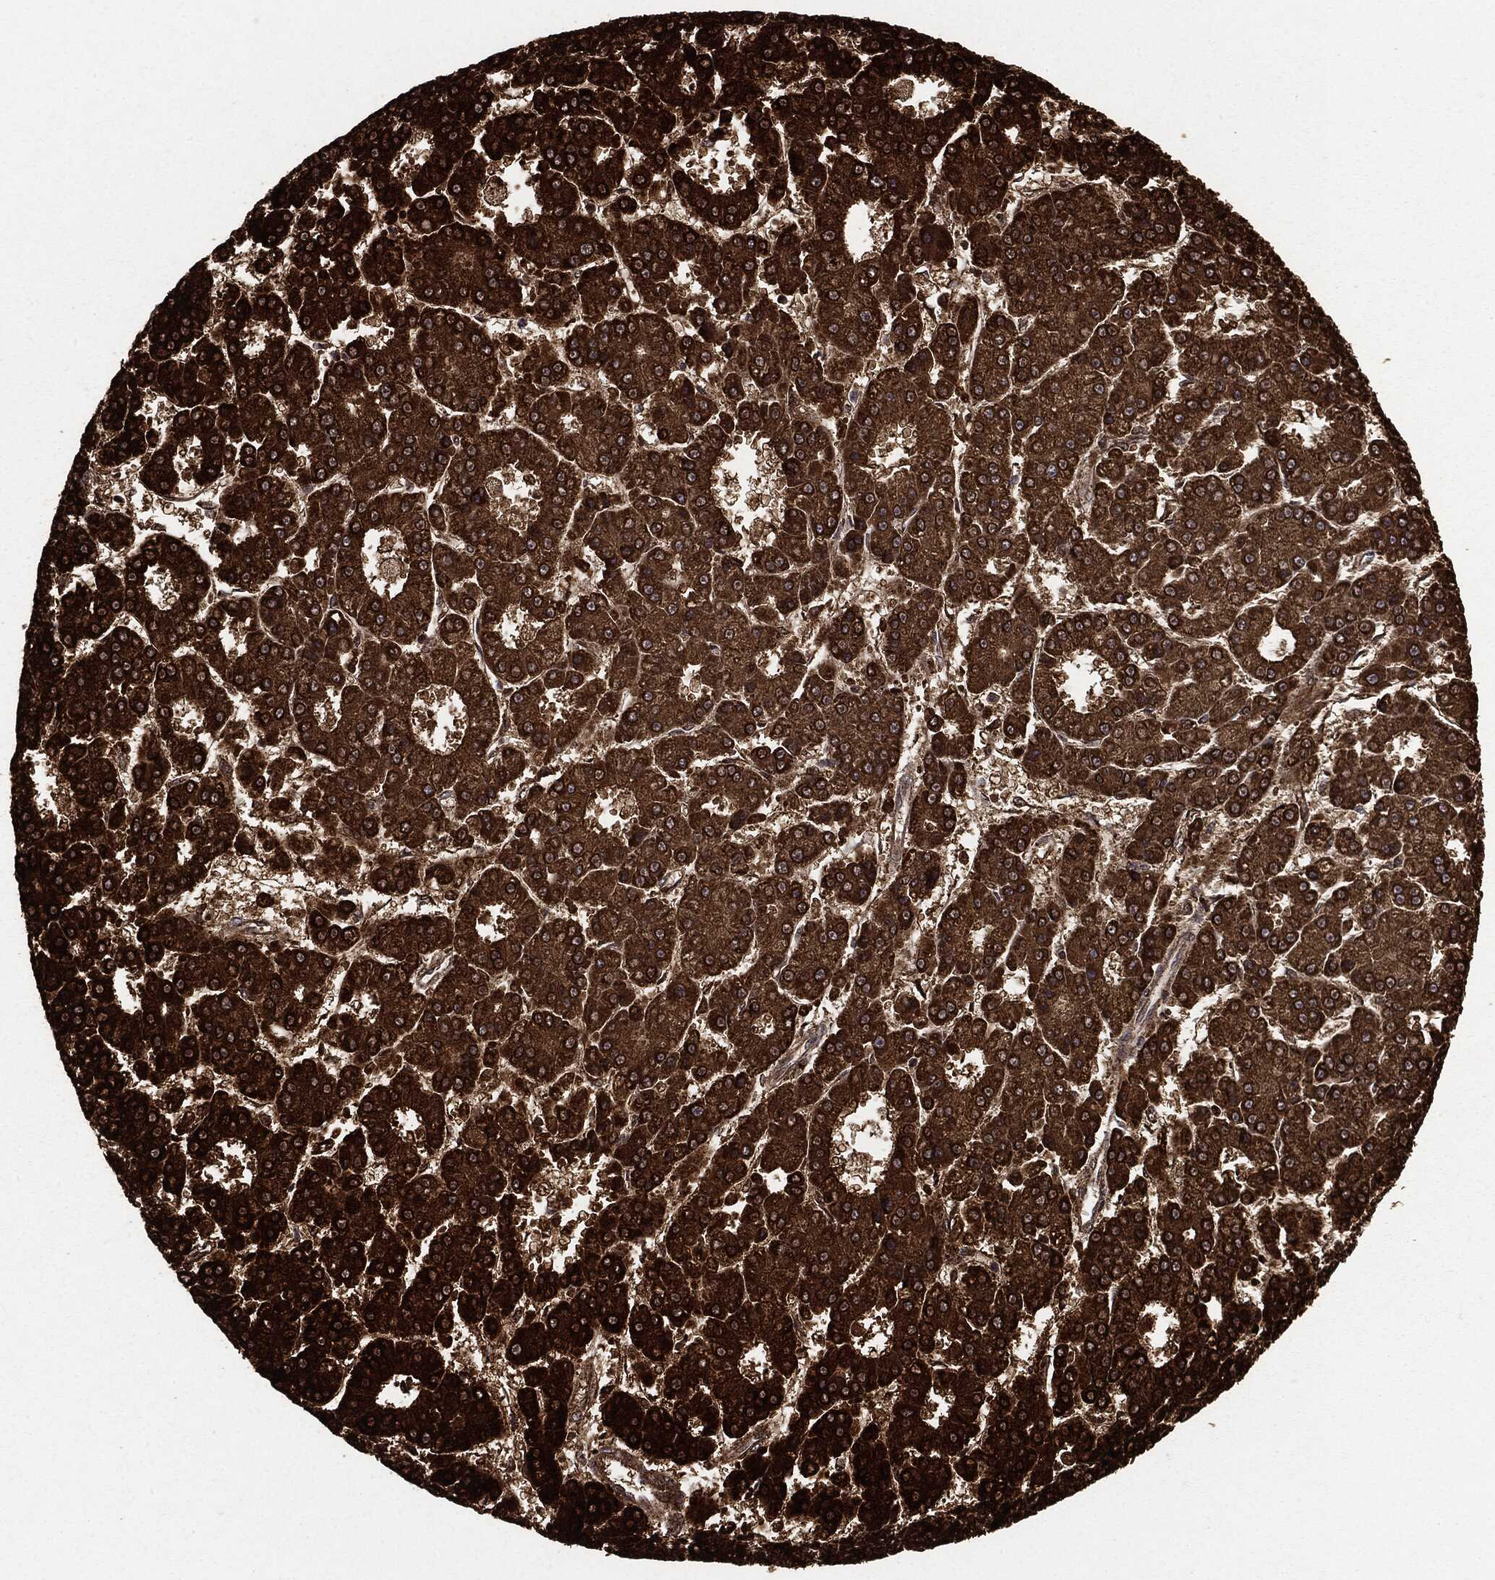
{"staining": {"intensity": "strong", "quantity": ">75%", "location": "cytoplasmic/membranous"}, "tissue": "liver cancer", "cell_type": "Tumor cells", "image_type": "cancer", "snomed": [{"axis": "morphology", "description": "Carcinoma, Hepatocellular, NOS"}, {"axis": "topography", "description": "Liver"}], "caption": "Brown immunohistochemical staining in hepatocellular carcinoma (liver) displays strong cytoplasmic/membranous positivity in about >75% of tumor cells.", "gene": "MAP2K1", "patient": {"sex": "male", "age": 70}}